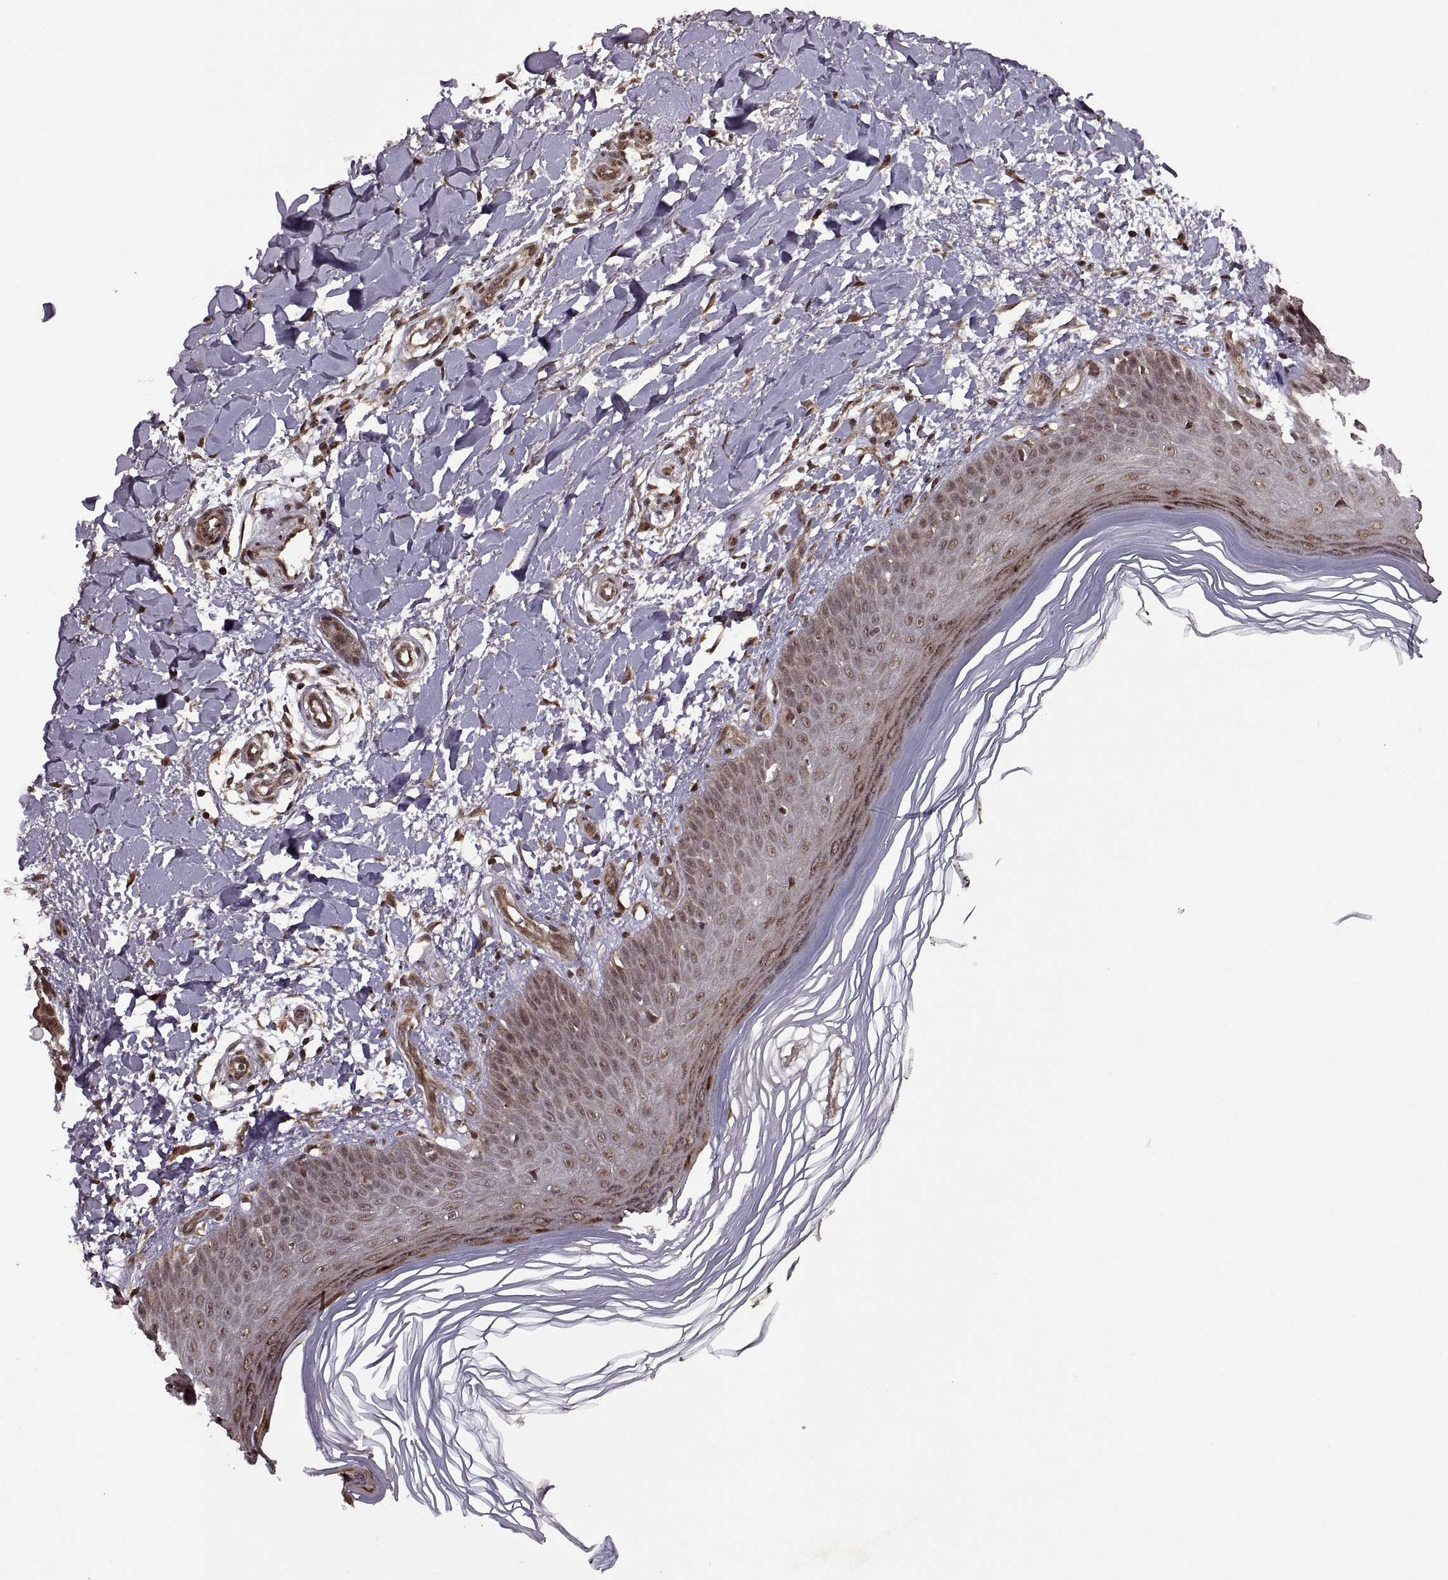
{"staining": {"intensity": "moderate", "quantity": ">75%", "location": "cytoplasmic/membranous"}, "tissue": "skin", "cell_type": "Fibroblasts", "image_type": "normal", "snomed": [{"axis": "morphology", "description": "Normal tissue, NOS"}, {"axis": "topography", "description": "Skin"}], "caption": "Approximately >75% of fibroblasts in unremarkable skin show moderate cytoplasmic/membranous protein staining as visualized by brown immunohistochemical staining.", "gene": "PTOV1", "patient": {"sex": "female", "age": 62}}